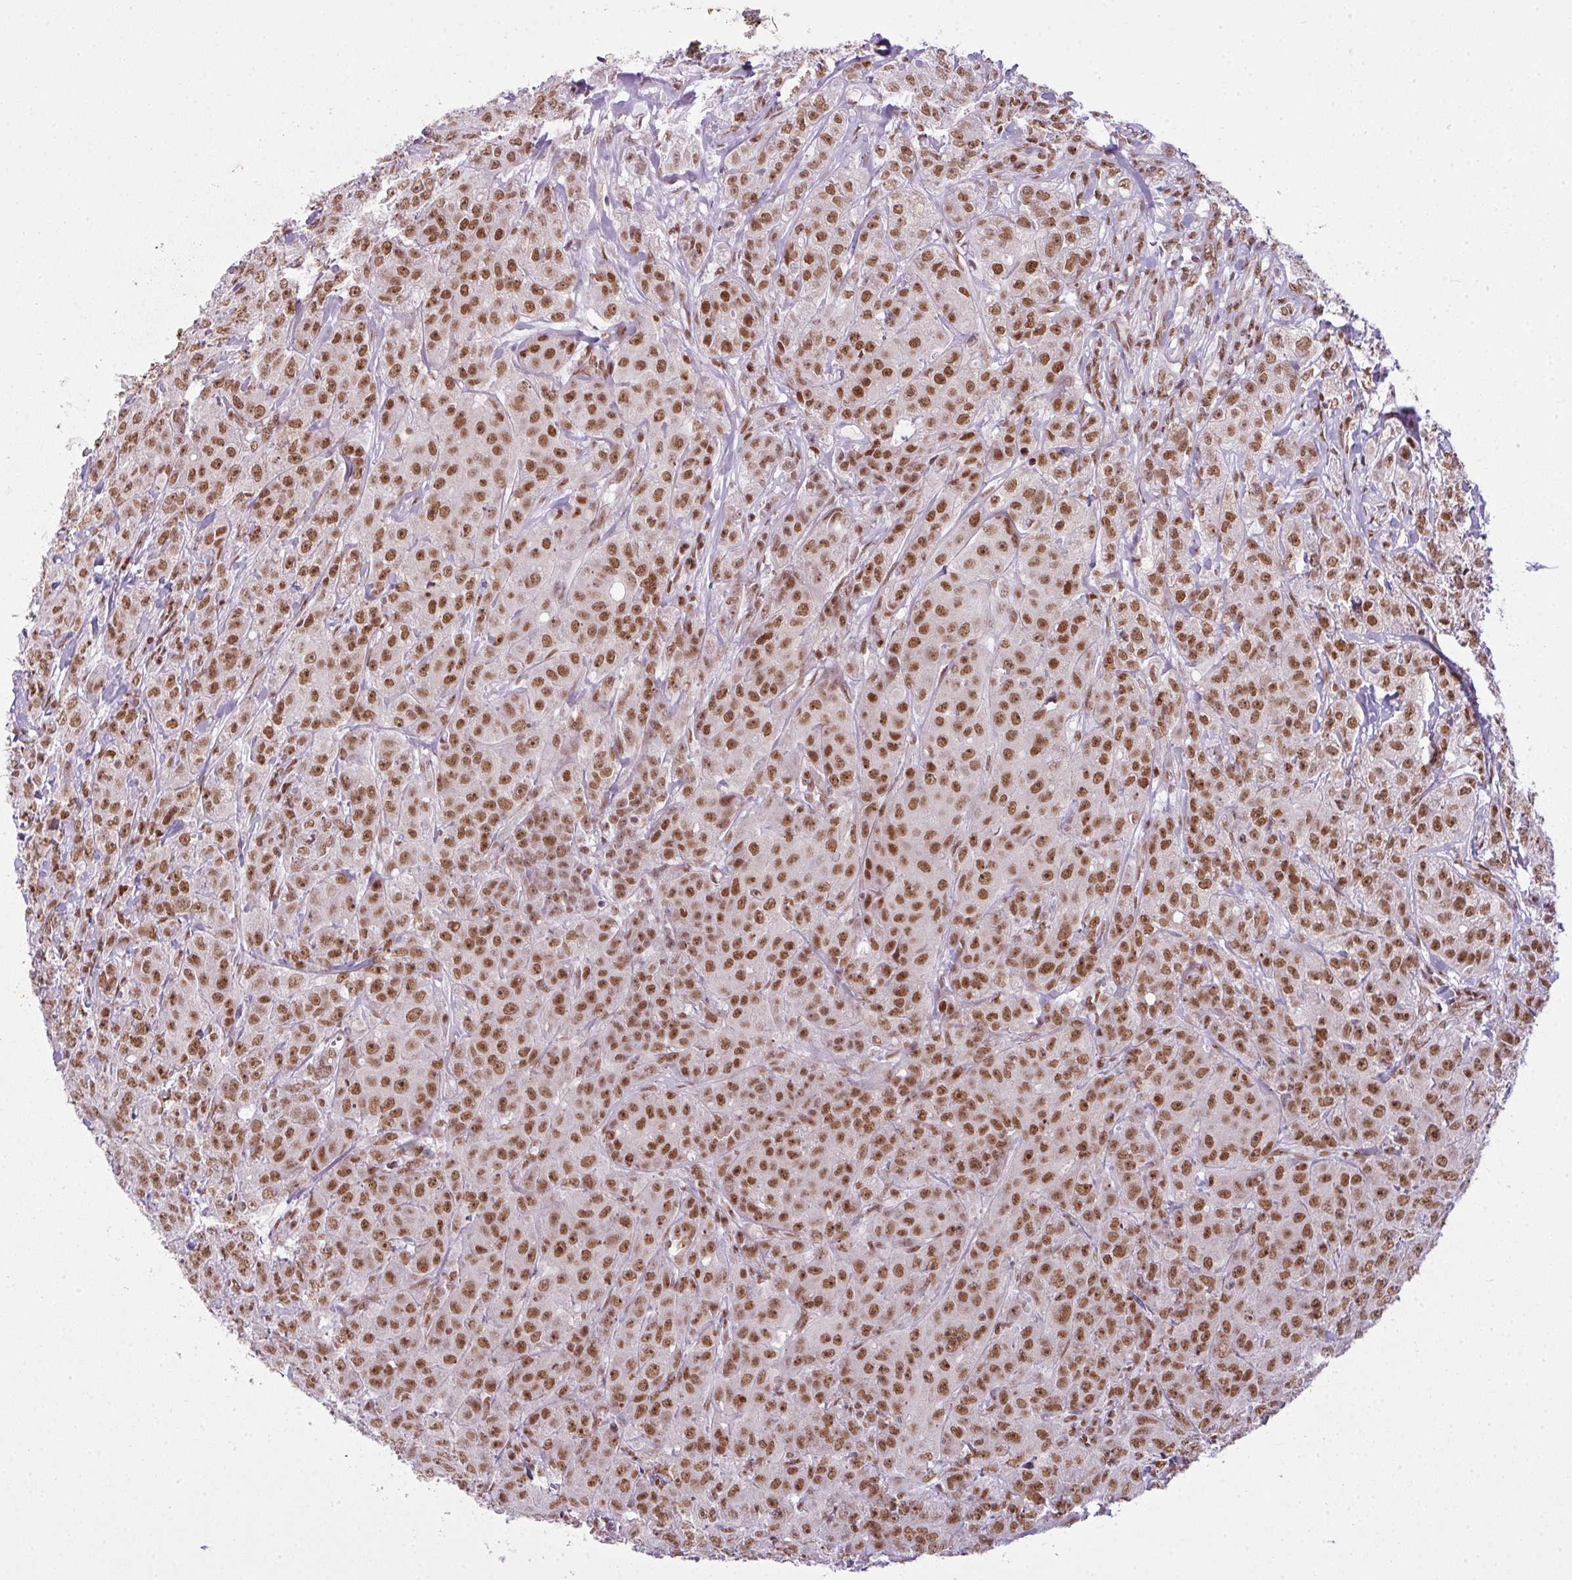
{"staining": {"intensity": "strong", "quantity": ">75%", "location": "nuclear"}, "tissue": "breast cancer", "cell_type": "Tumor cells", "image_type": "cancer", "snomed": [{"axis": "morphology", "description": "Duct carcinoma"}, {"axis": "topography", "description": "Breast"}], "caption": "A brown stain labels strong nuclear positivity of a protein in breast cancer tumor cells.", "gene": "ARL6IP4", "patient": {"sex": "female", "age": 43}}